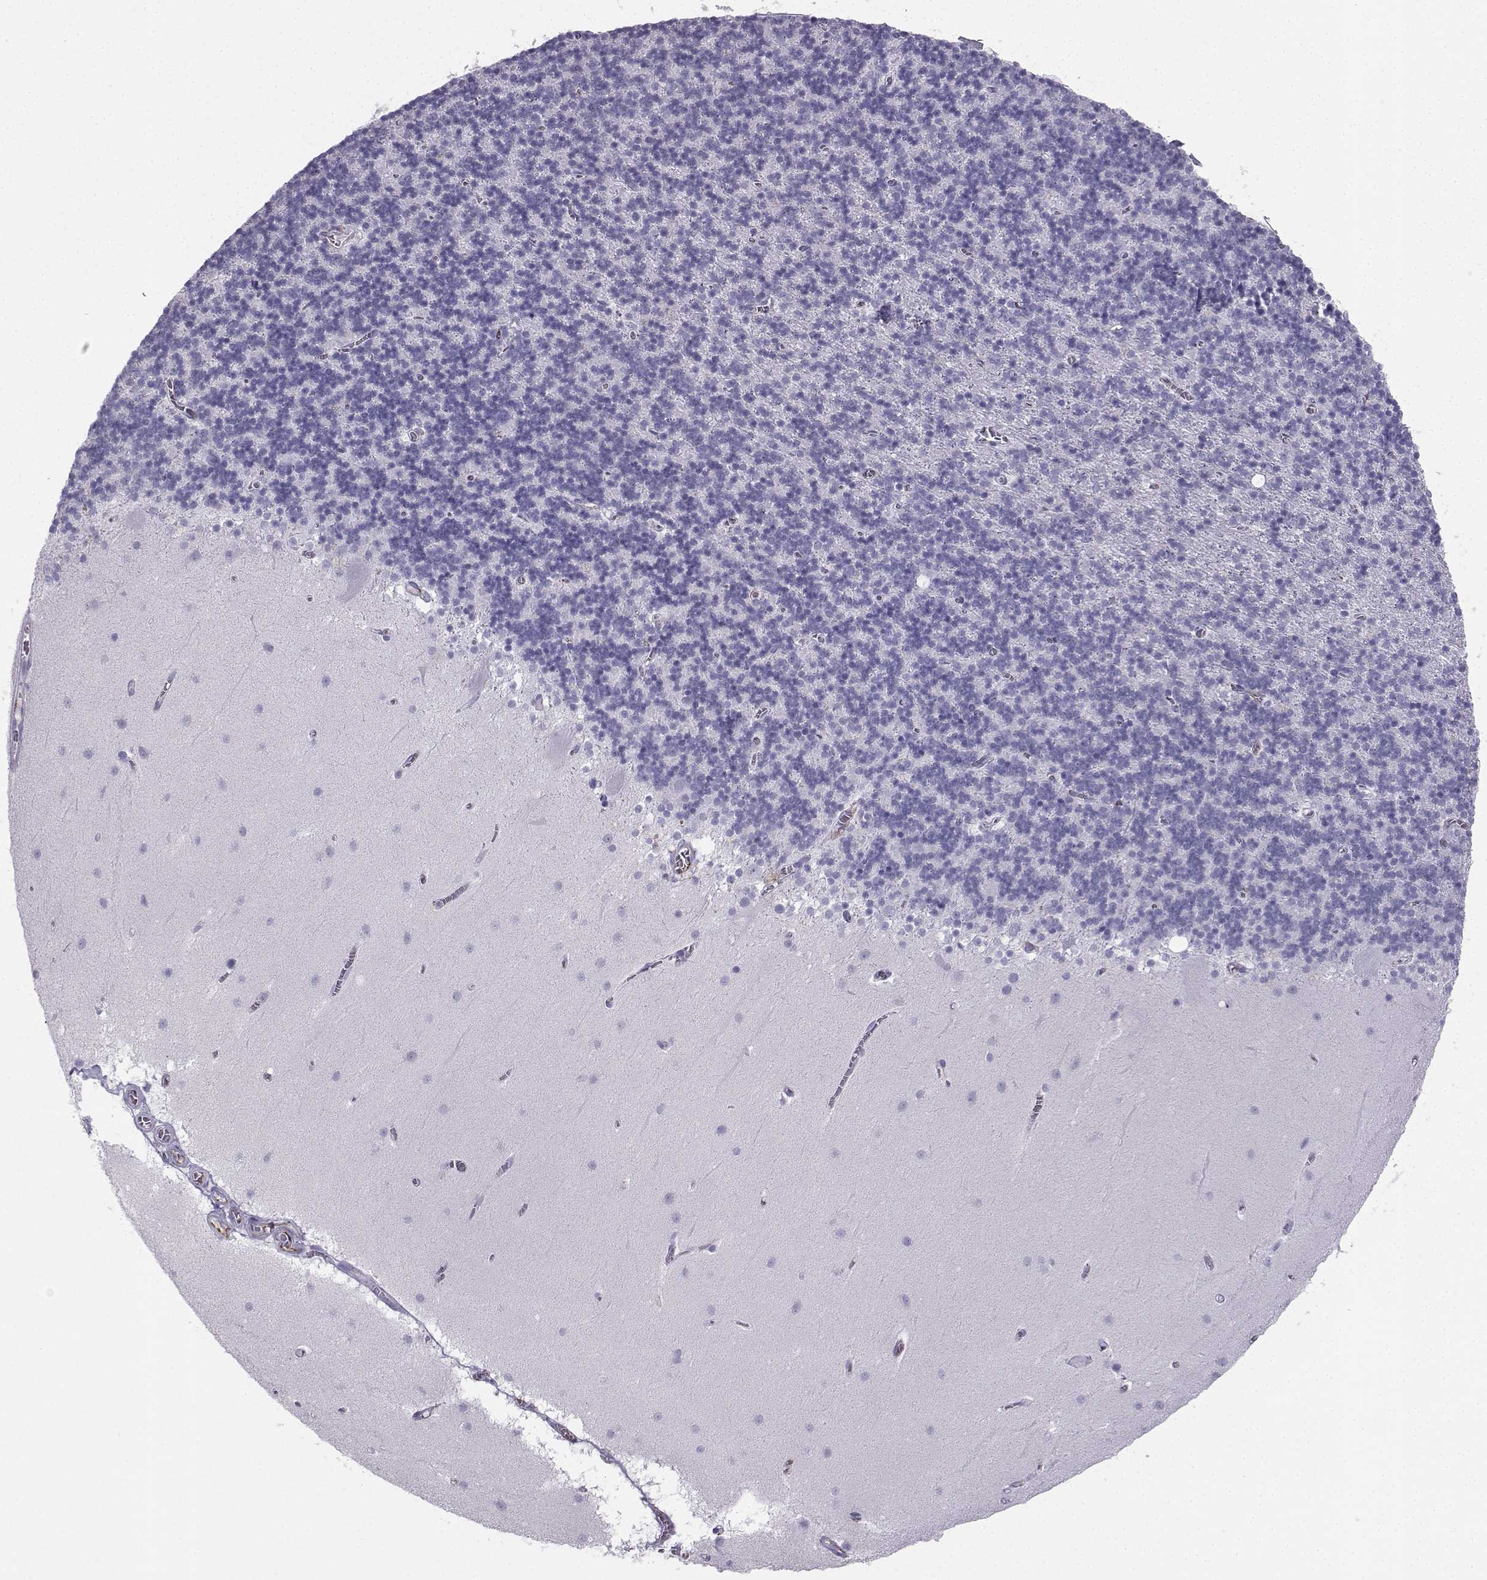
{"staining": {"intensity": "negative", "quantity": "none", "location": "none"}, "tissue": "cerebellum", "cell_type": "Cells in granular layer", "image_type": "normal", "snomed": [{"axis": "morphology", "description": "Normal tissue, NOS"}, {"axis": "topography", "description": "Cerebellum"}], "caption": "Immunohistochemical staining of normal human cerebellum demonstrates no significant expression in cells in granular layer.", "gene": "IQCD", "patient": {"sex": "male", "age": 70}}